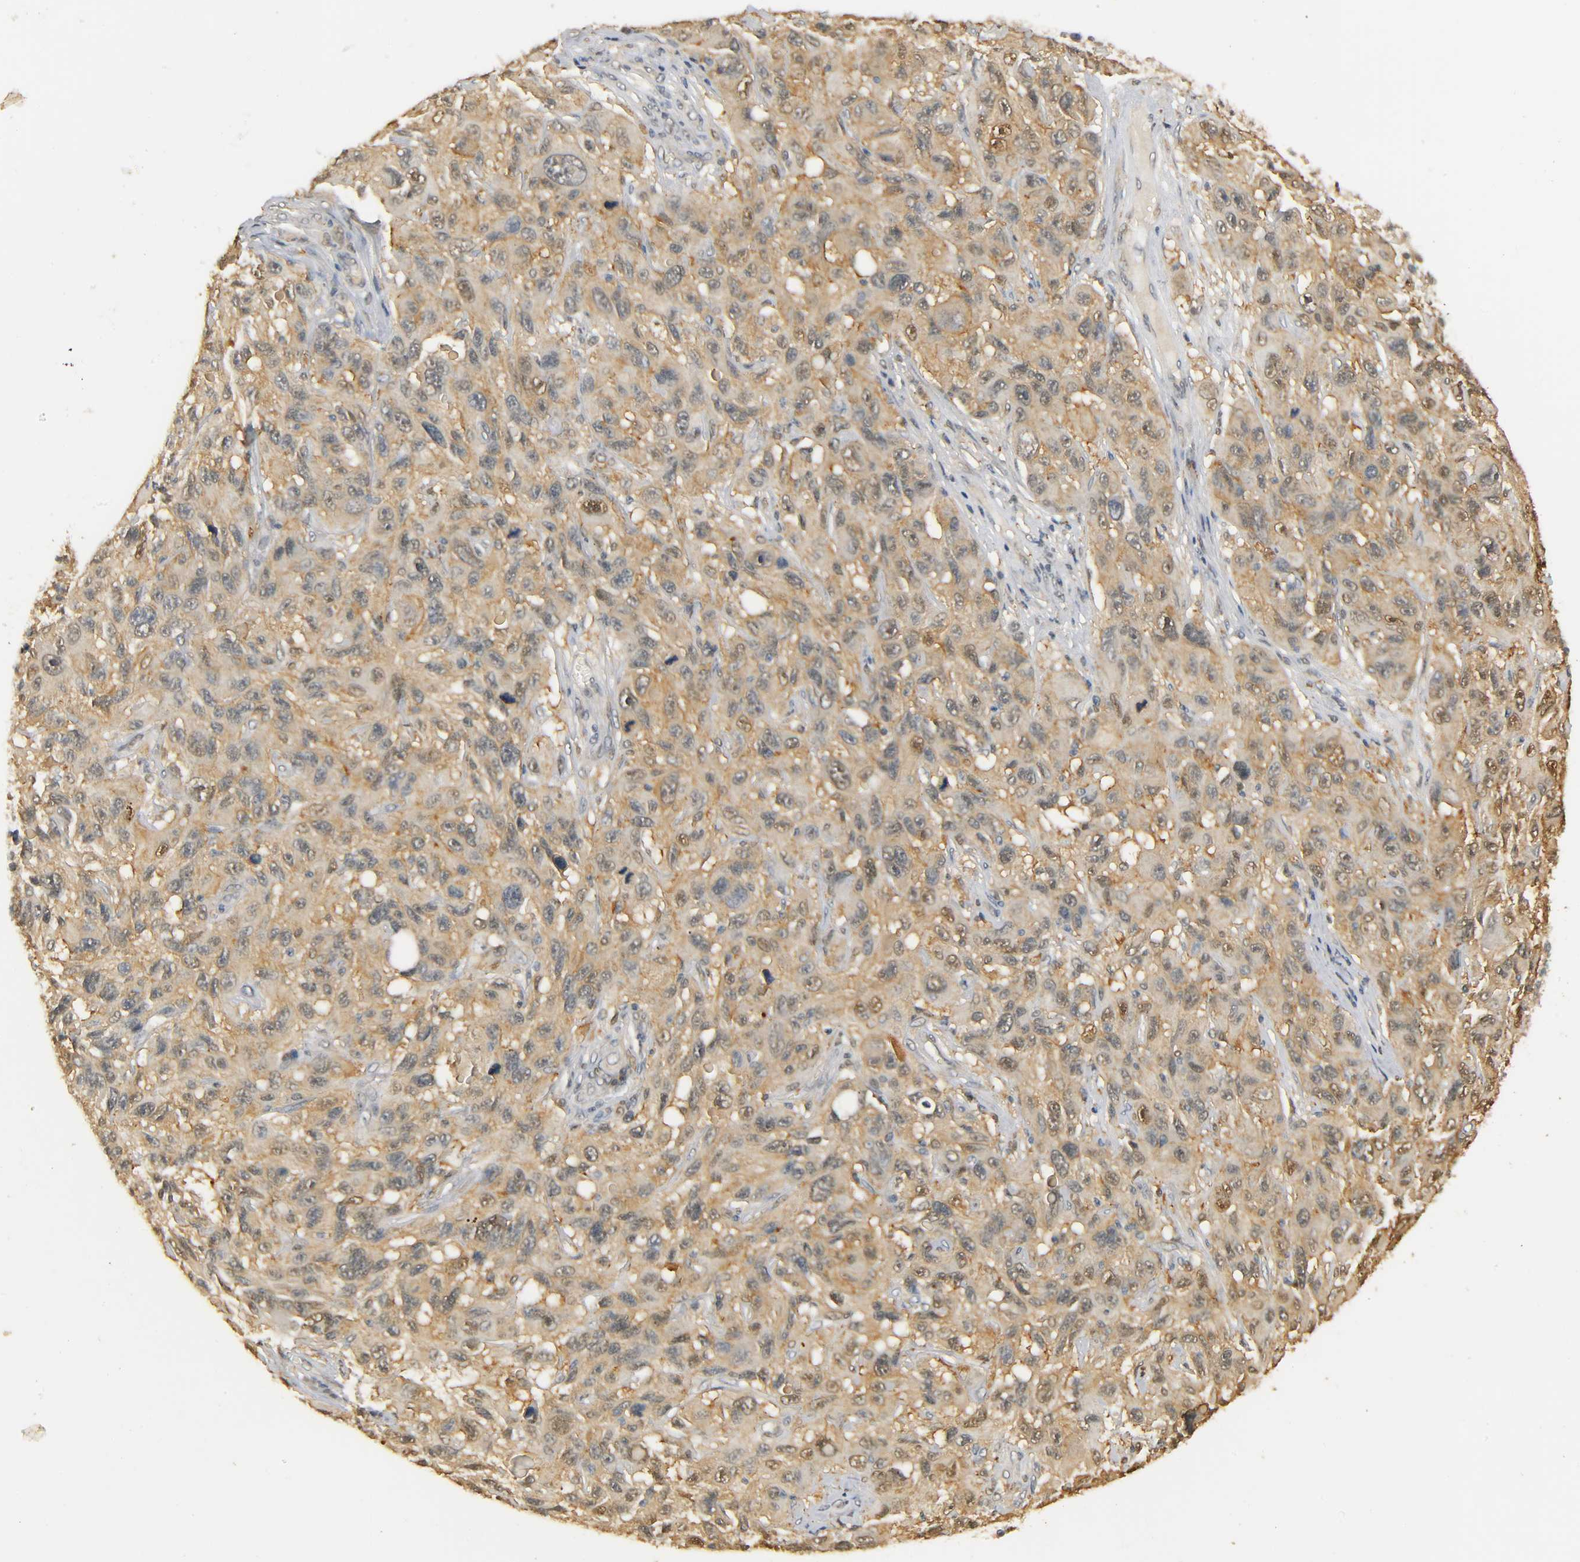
{"staining": {"intensity": "moderate", "quantity": ">75%", "location": "cytoplasmic/membranous"}, "tissue": "melanoma", "cell_type": "Tumor cells", "image_type": "cancer", "snomed": [{"axis": "morphology", "description": "Malignant melanoma, NOS"}, {"axis": "topography", "description": "Skin"}], "caption": "This is an image of immunohistochemistry (IHC) staining of malignant melanoma, which shows moderate expression in the cytoplasmic/membranous of tumor cells.", "gene": "ZFPM2", "patient": {"sex": "male", "age": 53}}